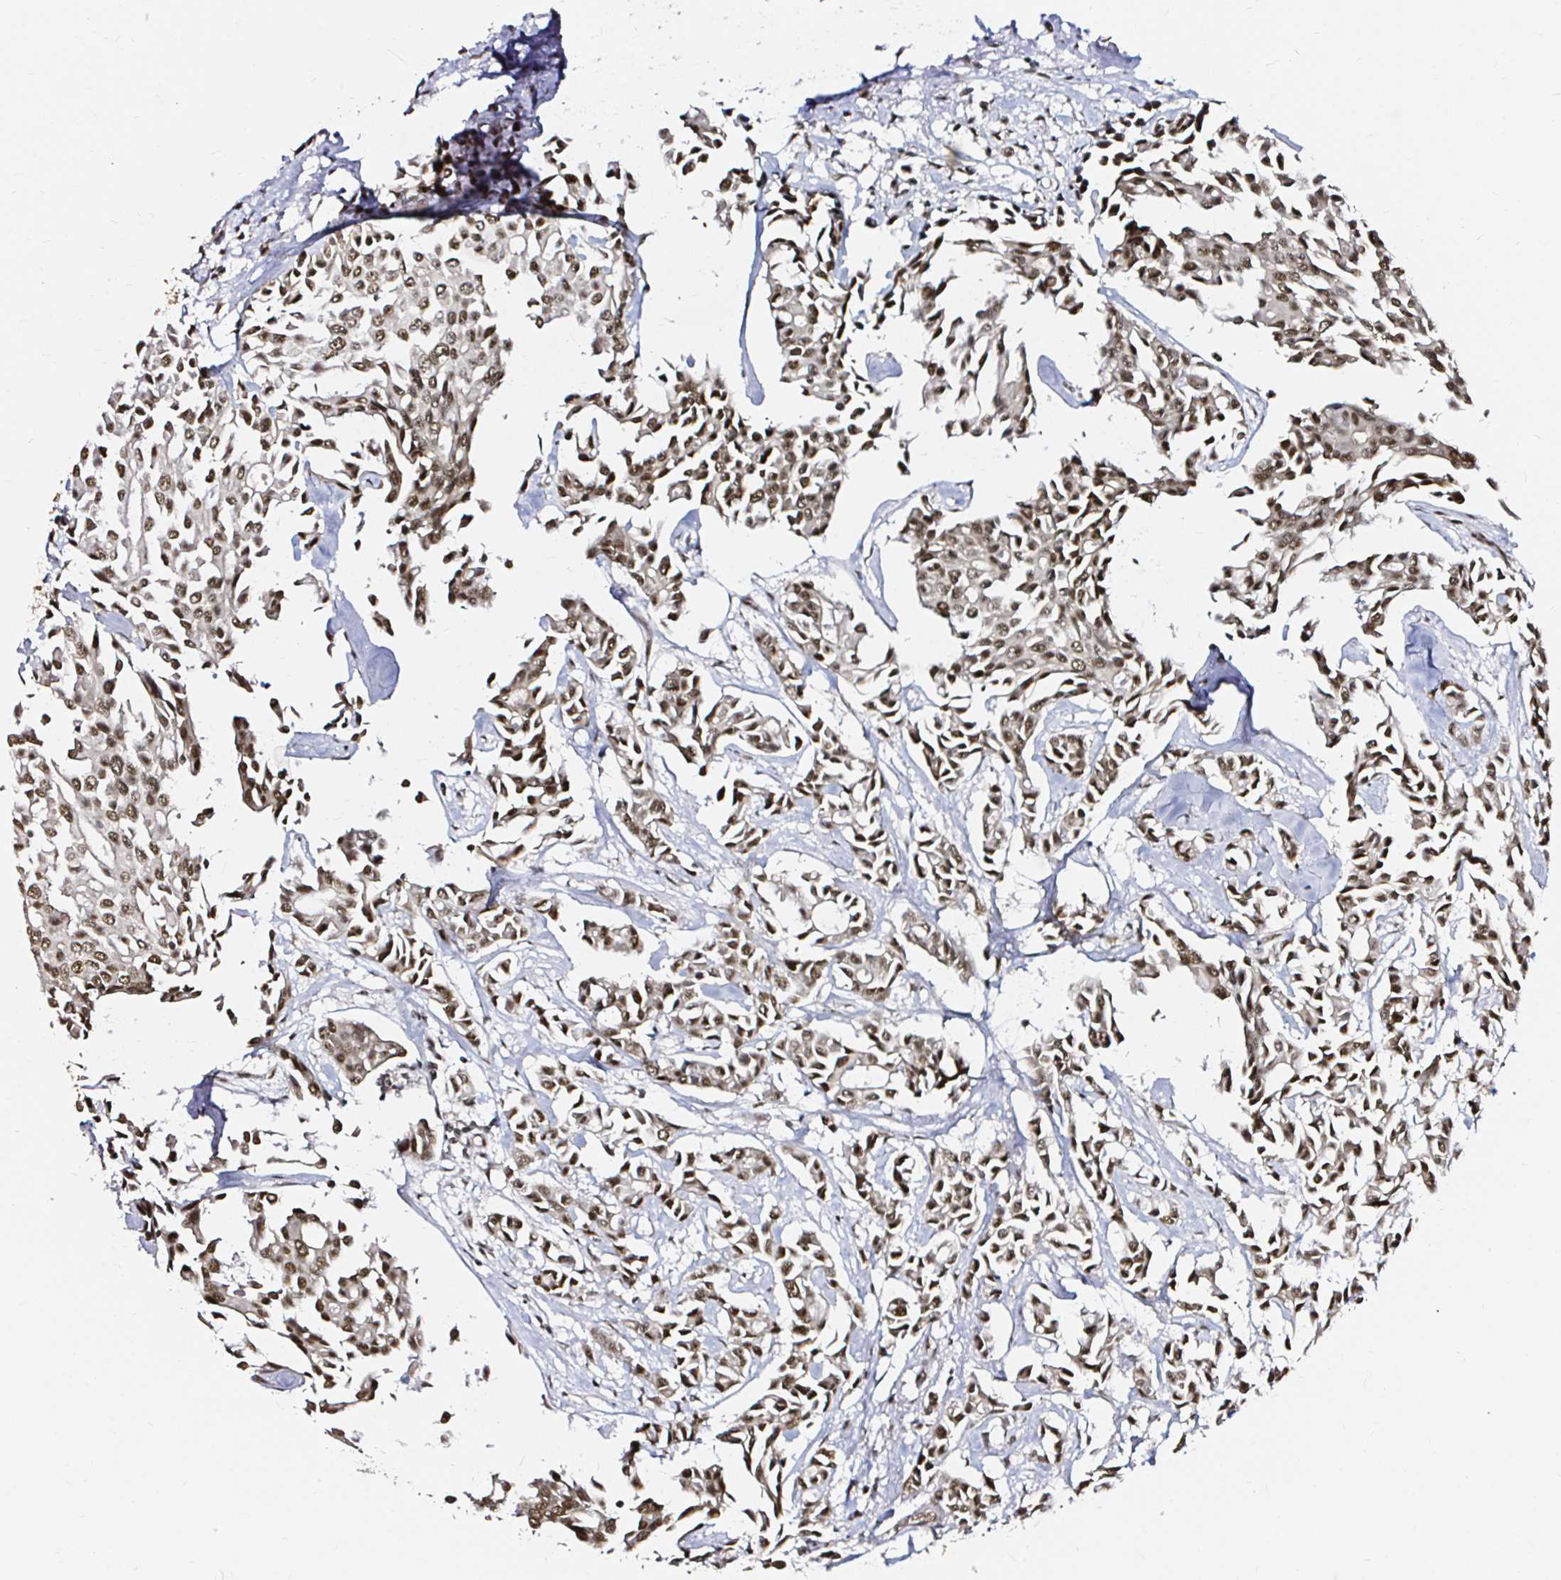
{"staining": {"intensity": "moderate", "quantity": ">75%", "location": "nuclear"}, "tissue": "breast cancer", "cell_type": "Tumor cells", "image_type": "cancer", "snomed": [{"axis": "morphology", "description": "Duct carcinoma"}, {"axis": "topography", "description": "Breast"}], "caption": "Immunohistochemical staining of breast cancer shows medium levels of moderate nuclear protein positivity in approximately >75% of tumor cells.", "gene": "SNRPC", "patient": {"sex": "female", "age": 54}}